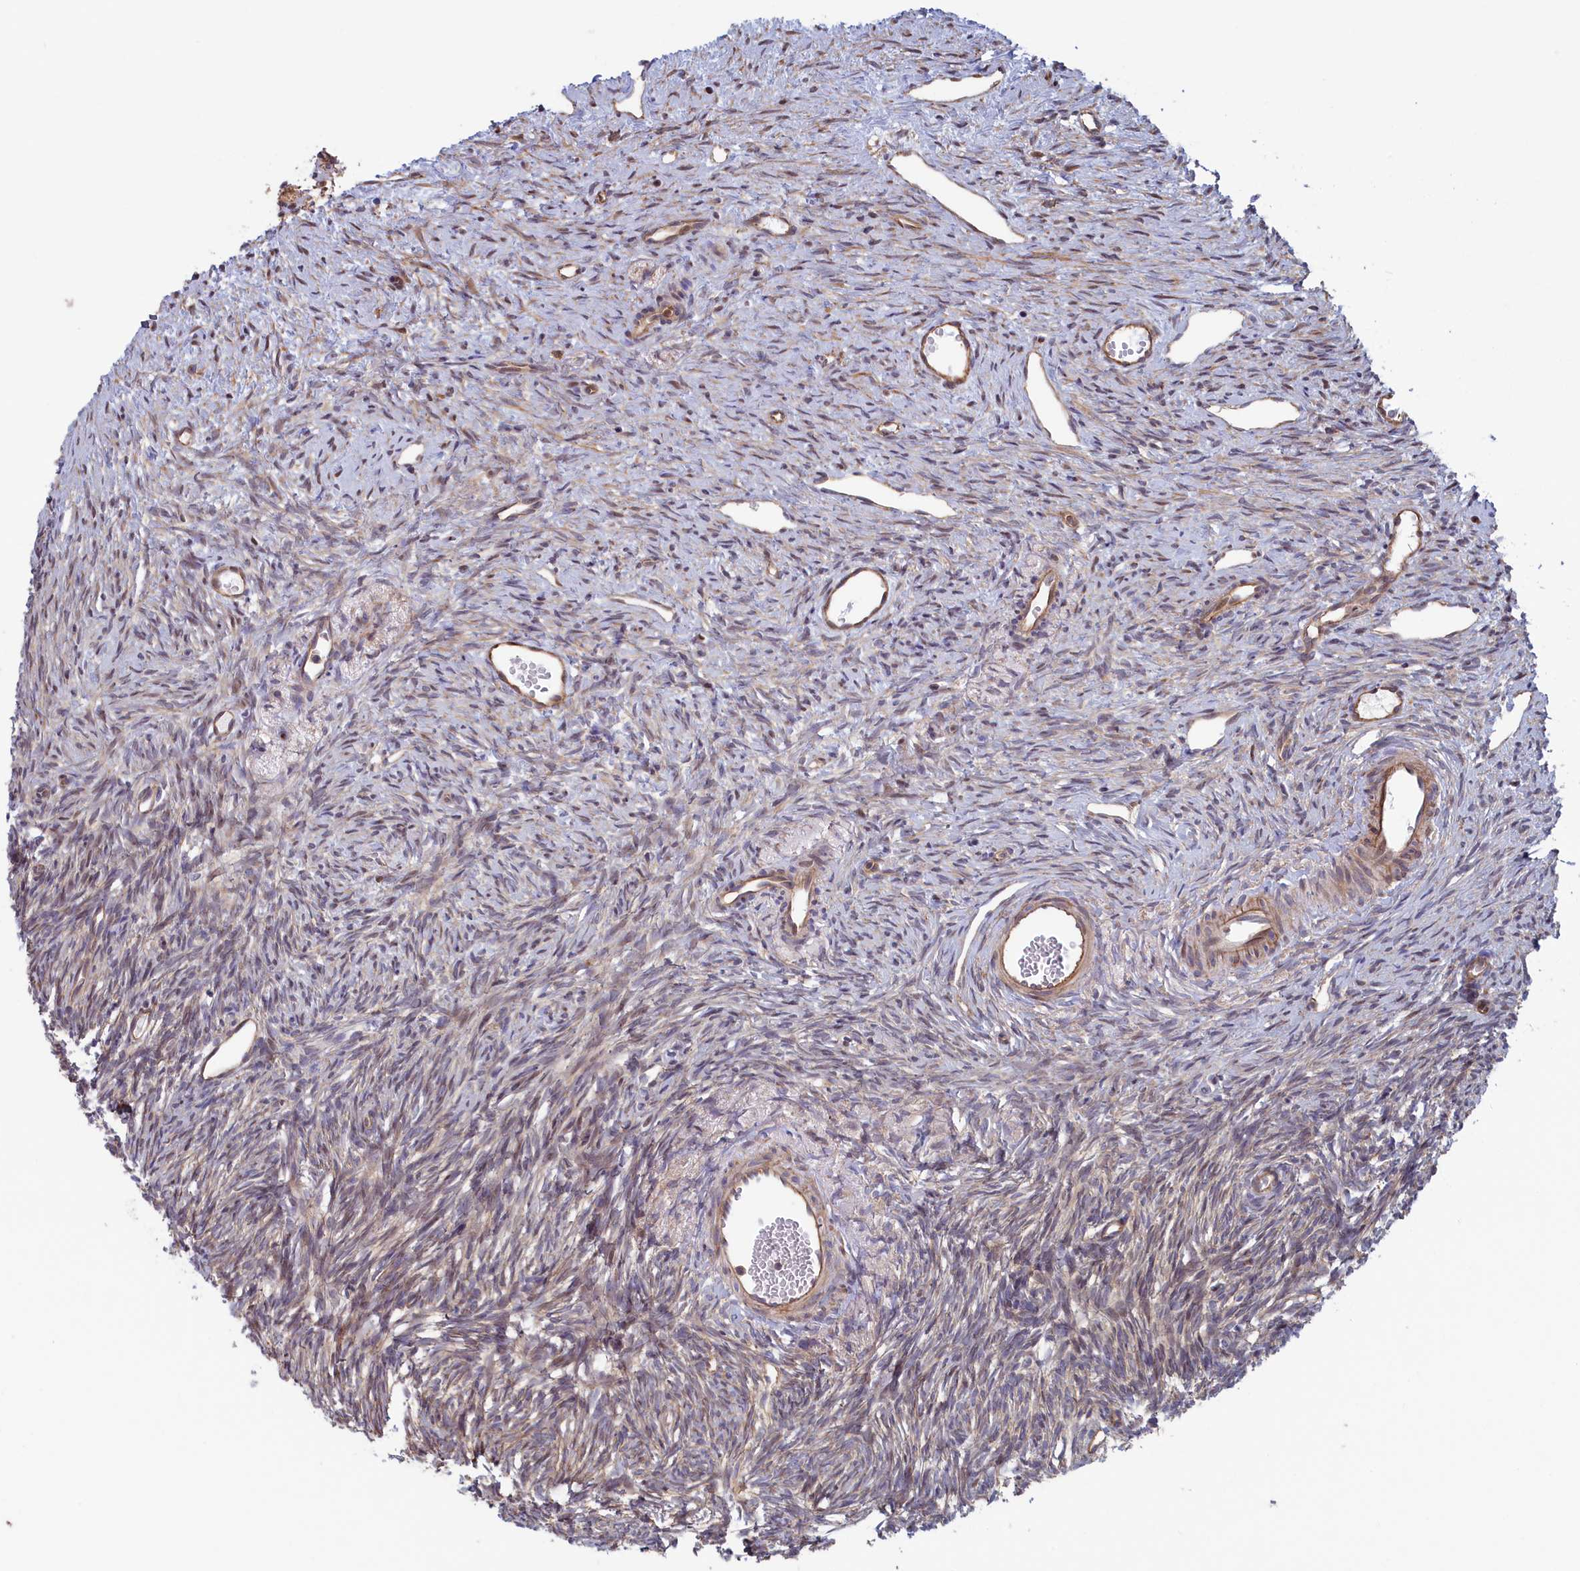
{"staining": {"intensity": "weak", "quantity": "25%-75%", "location": "cytoplasmic/membranous"}, "tissue": "ovary", "cell_type": "Ovarian stroma cells", "image_type": "normal", "snomed": [{"axis": "morphology", "description": "Normal tissue, NOS"}, {"axis": "topography", "description": "Ovary"}], "caption": "Weak cytoplasmic/membranous expression for a protein is seen in about 25%-75% of ovarian stroma cells of benign ovary using immunohistochemistry (IHC).", "gene": "RILPL1", "patient": {"sex": "female", "age": 51}}